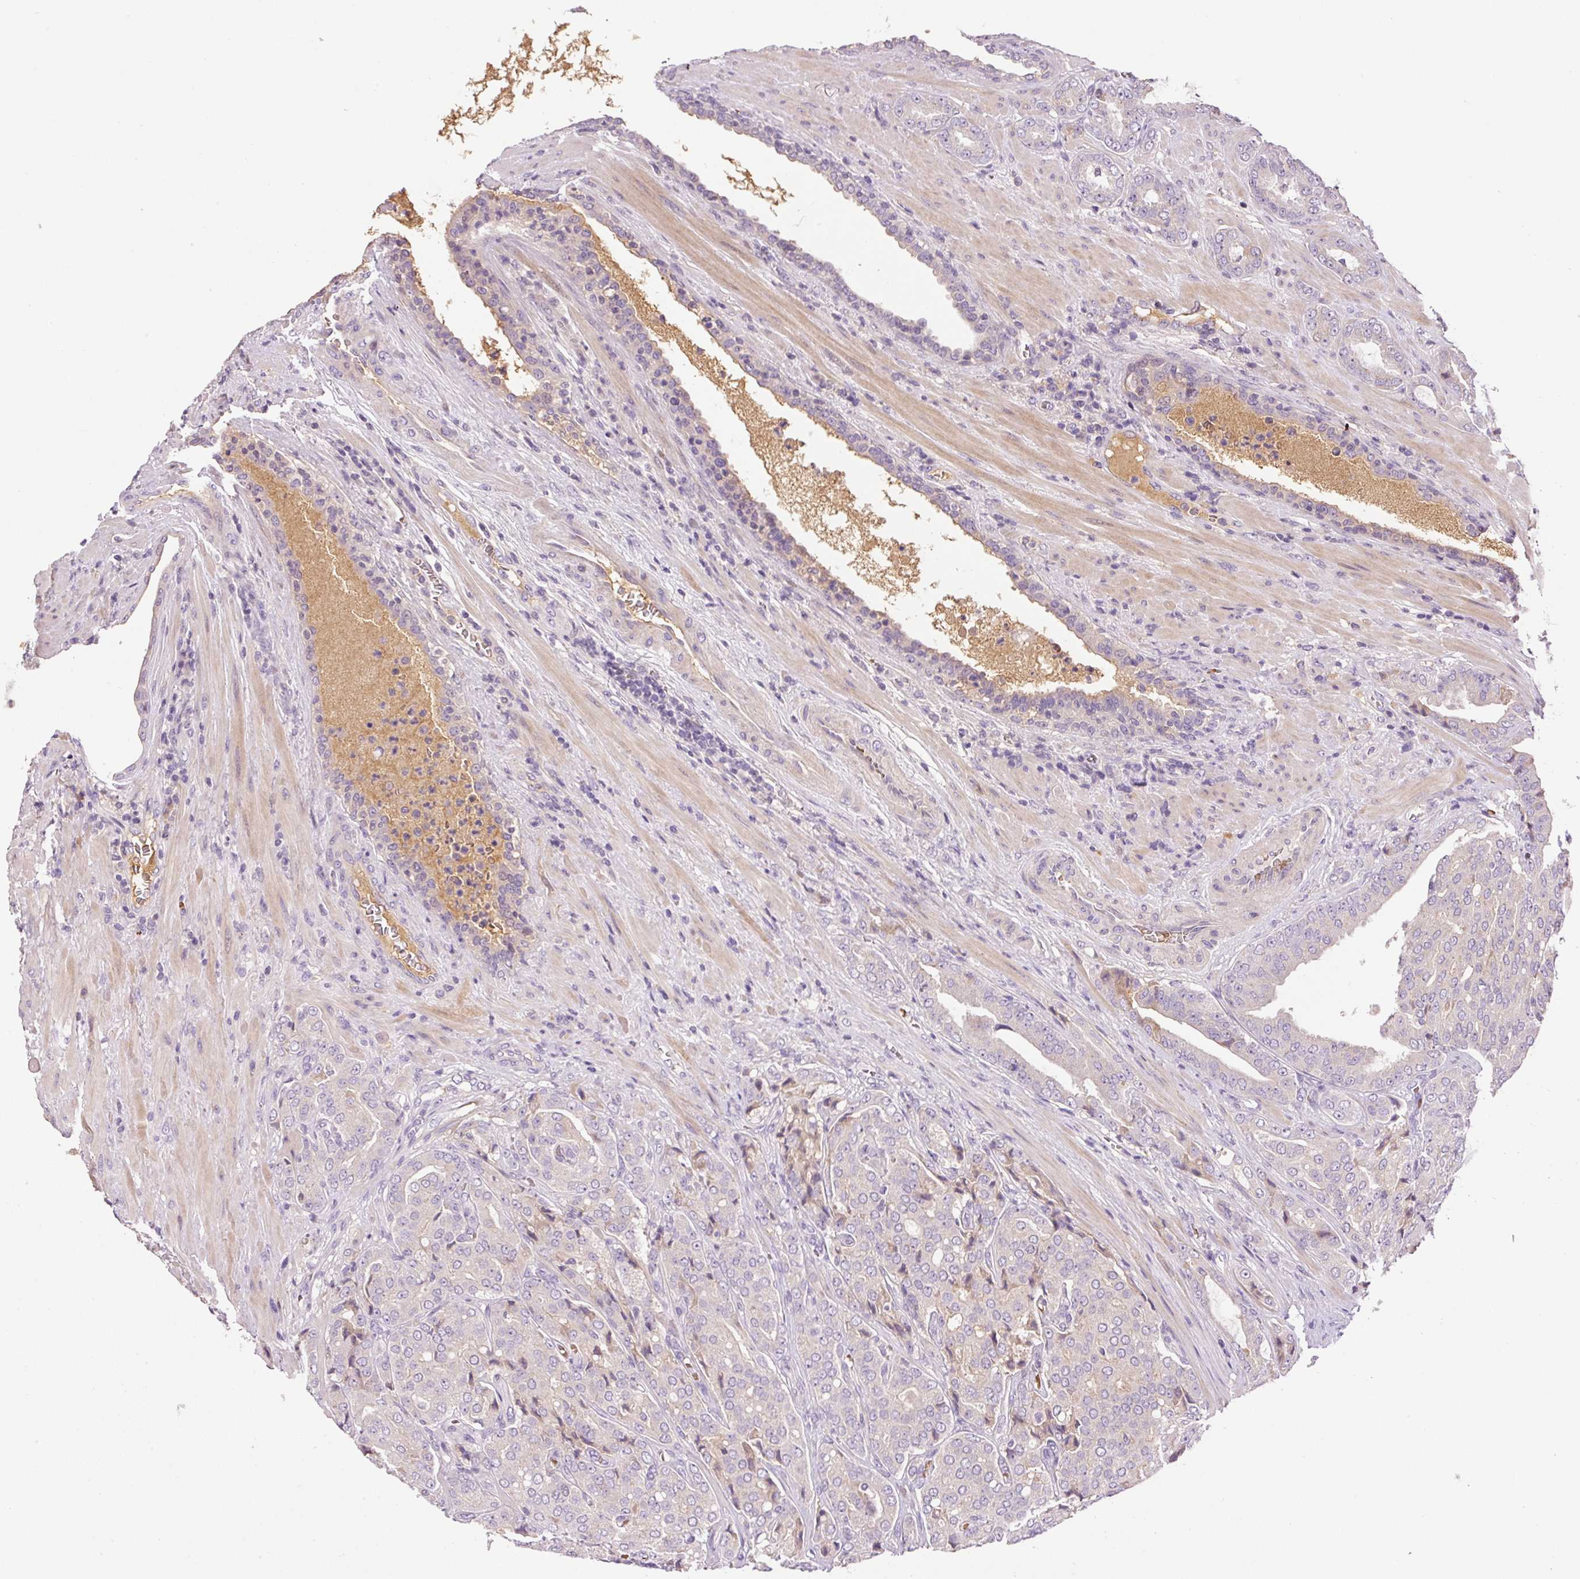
{"staining": {"intensity": "negative", "quantity": "none", "location": "none"}, "tissue": "prostate cancer", "cell_type": "Tumor cells", "image_type": "cancer", "snomed": [{"axis": "morphology", "description": "Adenocarcinoma, High grade"}, {"axis": "topography", "description": "Prostate"}], "caption": "Tumor cells are negative for protein expression in human prostate adenocarcinoma (high-grade).", "gene": "CMTM8", "patient": {"sex": "male", "age": 68}}